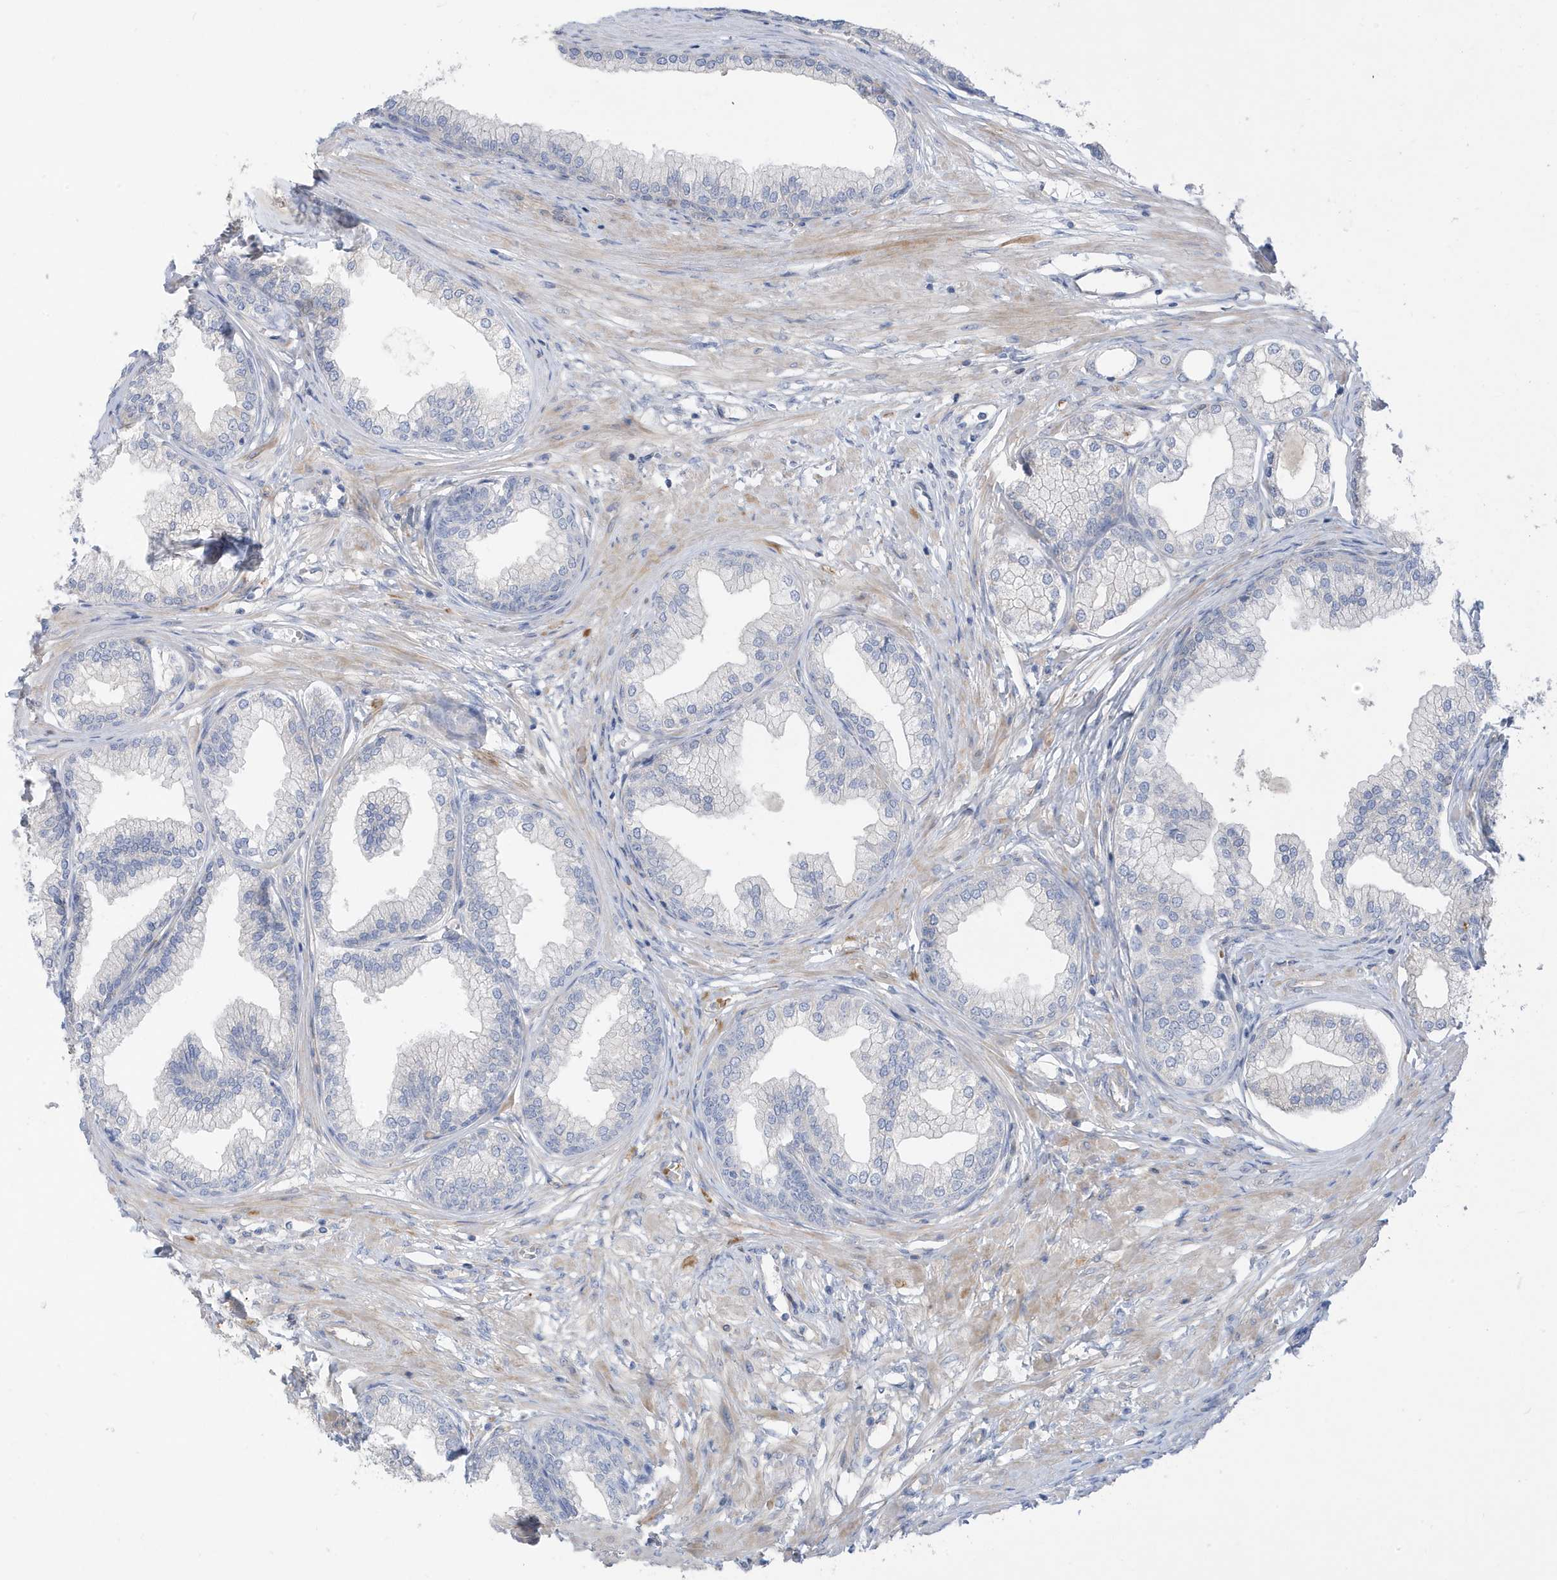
{"staining": {"intensity": "negative", "quantity": "none", "location": "none"}, "tissue": "prostate", "cell_type": "Glandular cells", "image_type": "normal", "snomed": [{"axis": "morphology", "description": "Normal tissue, NOS"}, {"axis": "morphology", "description": "Urothelial carcinoma, Low grade"}, {"axis": "topography", "description": "Urinary bladder"}, {"axis": "topography", "description": "Prostate"}], "caption": "The image demonstrates no staining of glandular cells in normal prostate.", "gene": "ATP13A5", "patient": {"sex": "male", "age": 60}}